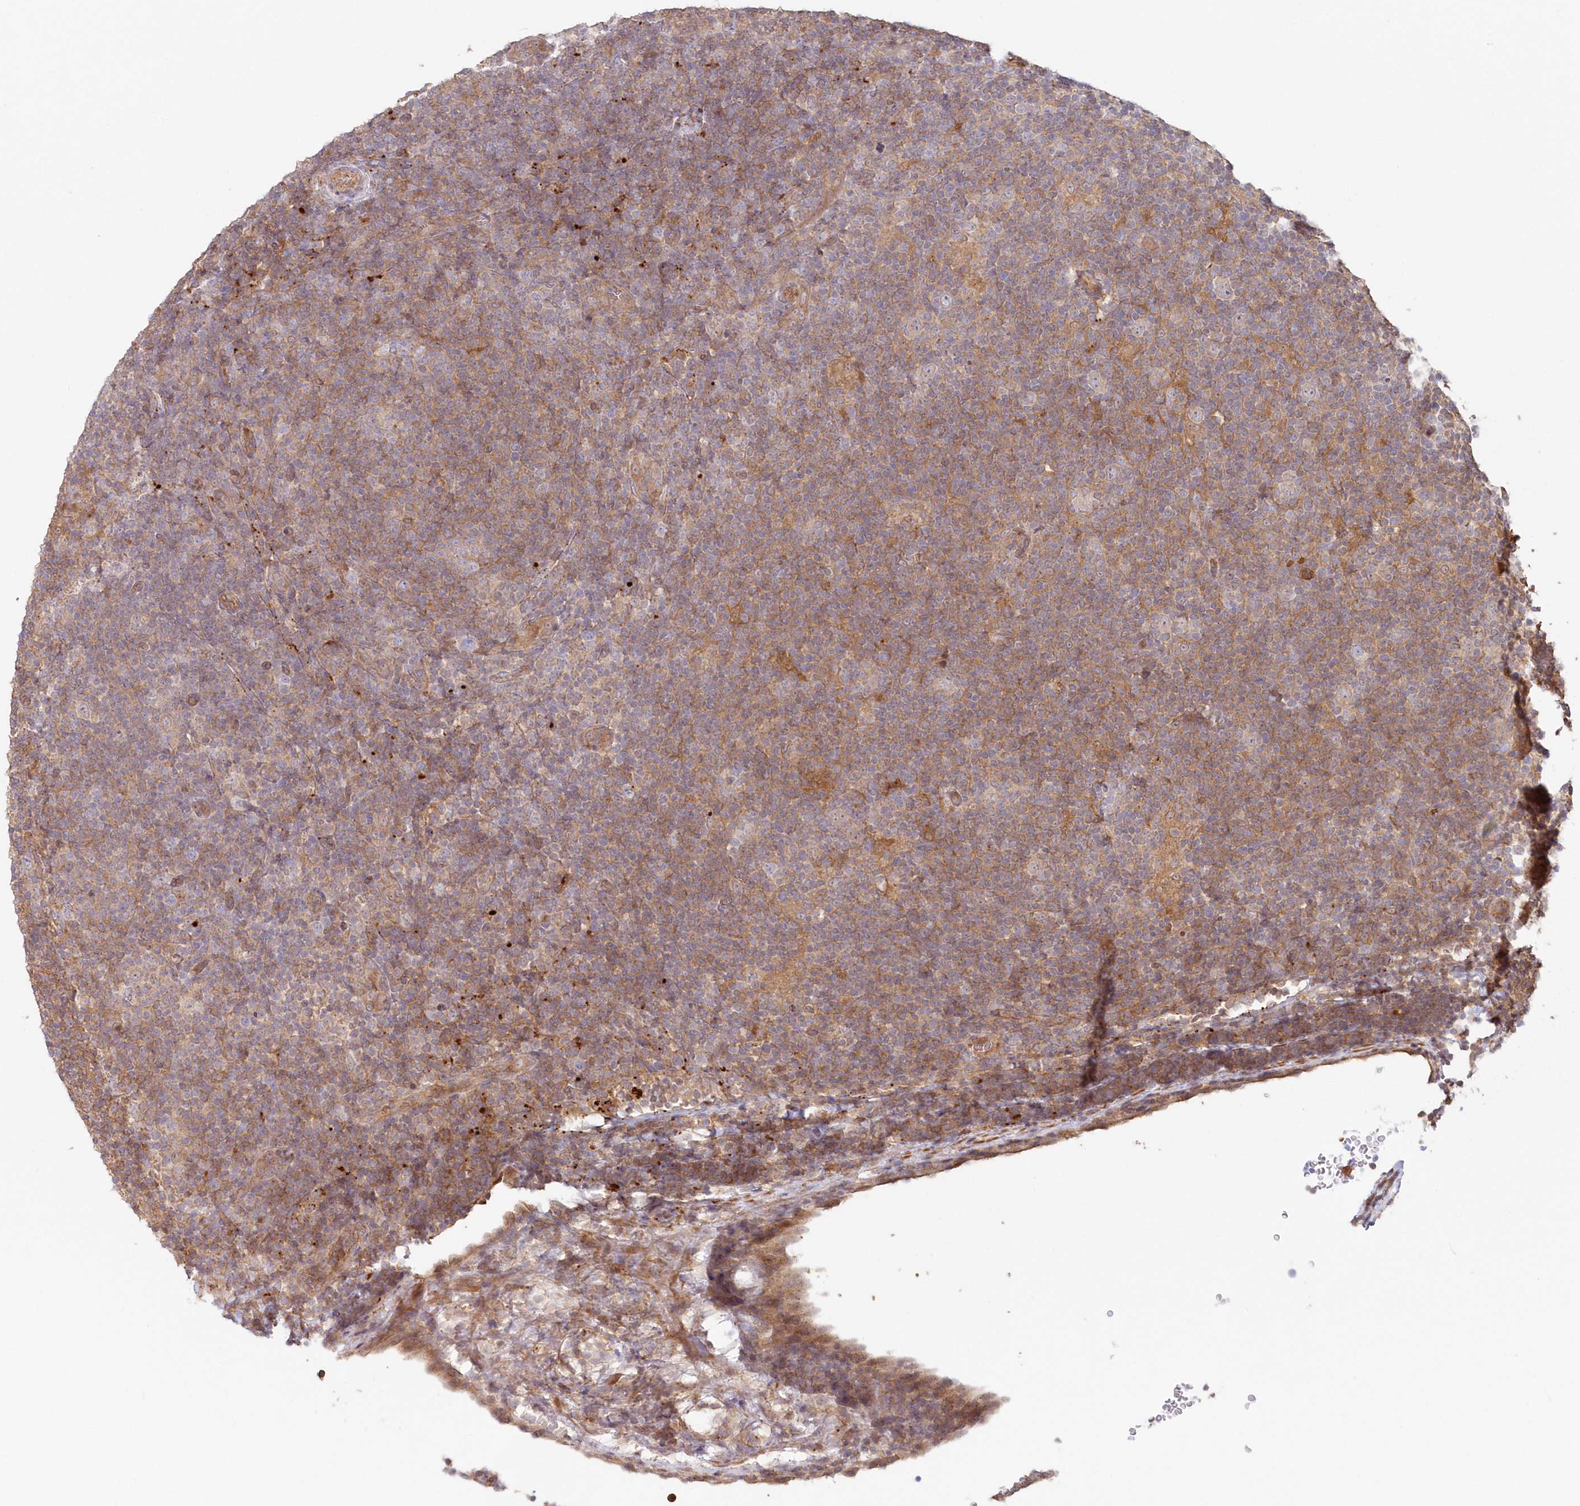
{"staining": {"intensity": "negative", "quantity": "none", "location": "none"}, "tissue": "lymphoma", "cell_type": "Tumor cells", "image_type": "cancer", "snomed": [{"axis": "morphology", "description": "Hodgkin's disease, NOS"}, {"axis": "topography", "description": "Lymph node"}], "caption": "High power microscopy photomicrograph of an IHC histopathology image of lymphoma, revealing no significant expression in tumor cells. (DAB (3,3'-diaminobenzidine) immunohistochemistry visualized using brightfield microscopy, high magnification).", "gene": "GBE1", "patient": {"sex": "female", "age": 57}}